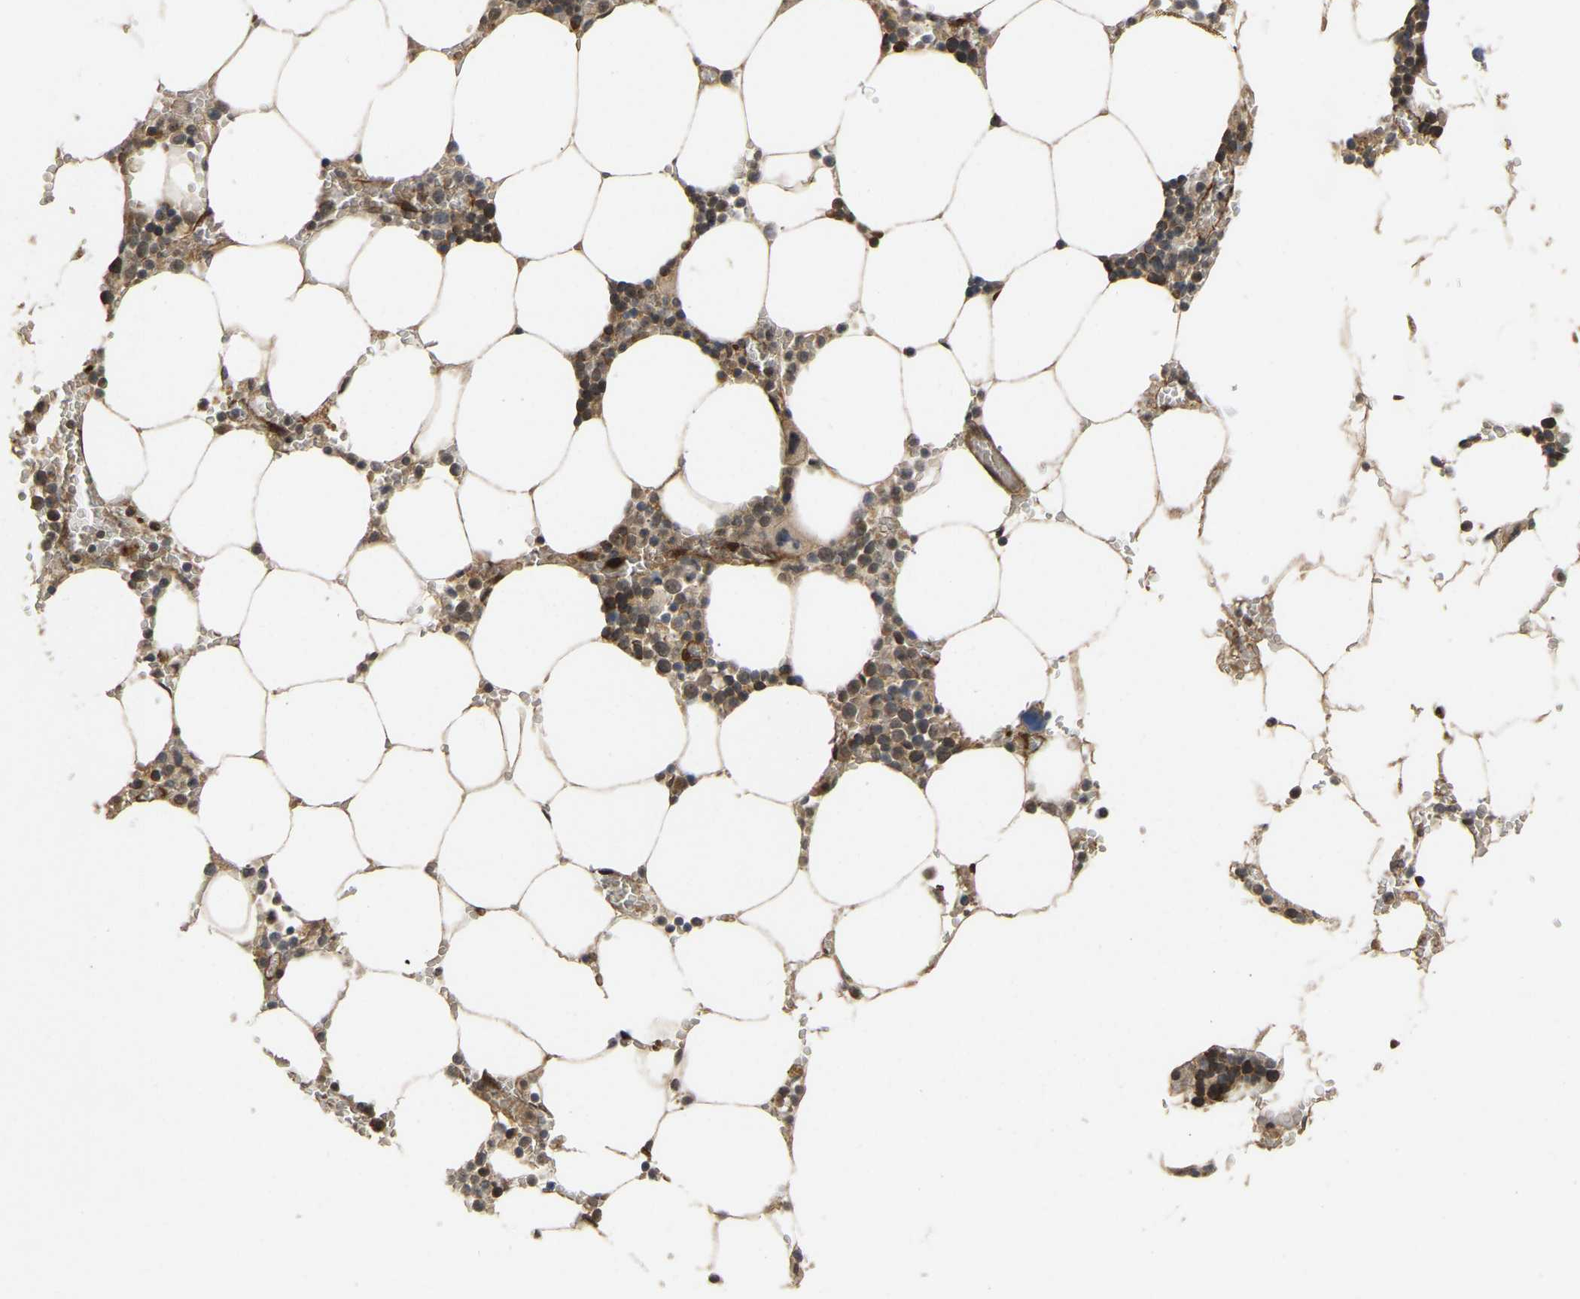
{"staining": {"intensity": "moderate", "quantity": "25%-75%", "location": "cytoplasmic/membranous"}, "tissue": "bone marrow", "cell_type": "Hematopoietic cells", "image_type": "normal", "snomed": [{"axis": "morphology", "description": "Normal tissue, NOS"}, {"axis": "topography", "description": "Bone marrow"}], "caption": "DAB immunohistochemical staining of benign human bone marrow shows moderate cytoplasmic/membranous protein staining in approximately 25%-75% of hematopoietic cells.", "gene": "LIMK2", "patient": {"sex": "male", "age": 70}}